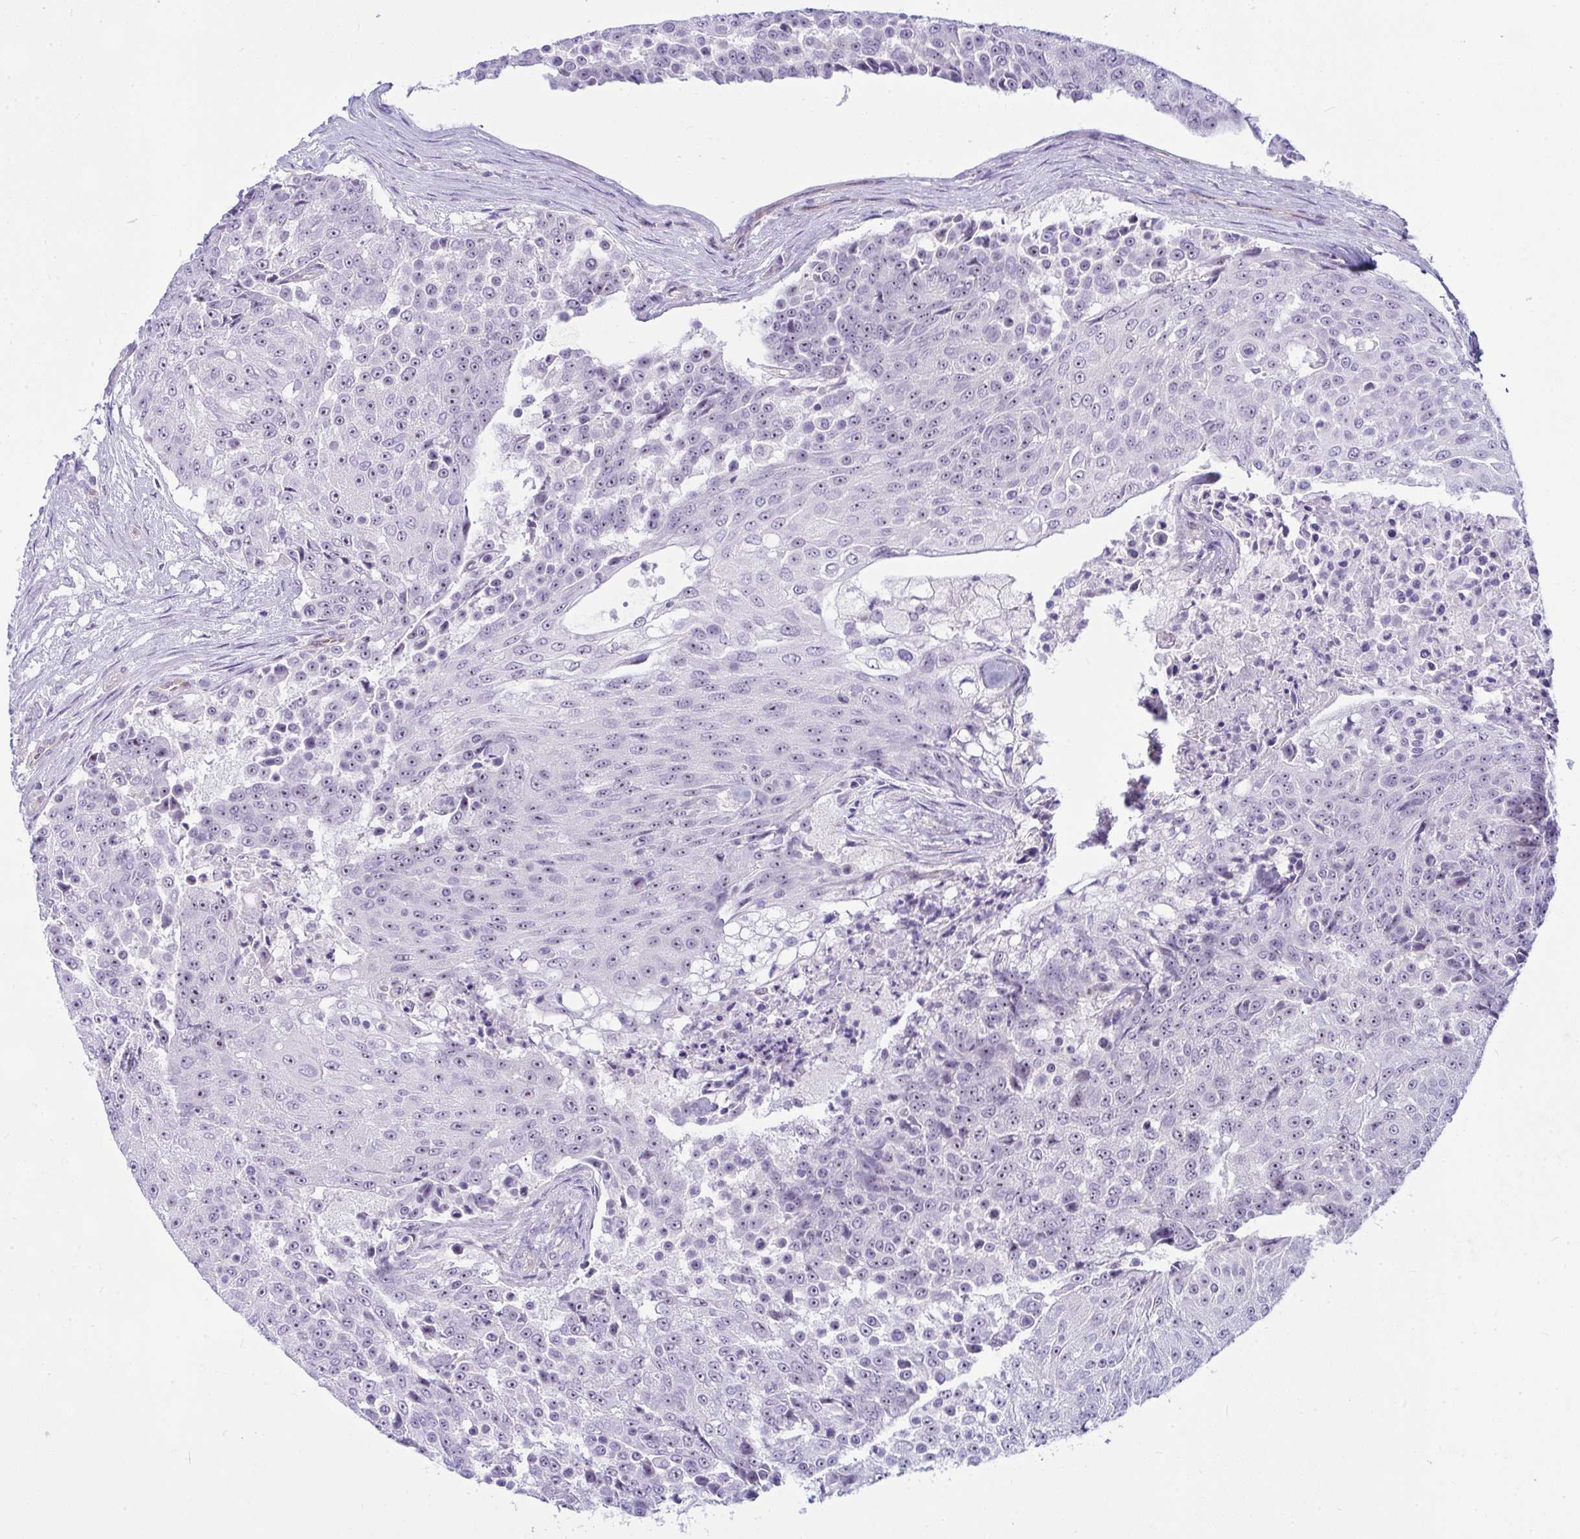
{"staining": {"intensity": "weak", "quantity": "25%-75%", "location": "nuclear"}, "tissue": "urothelial cancer", "cell_type": "Tumor cells", "image_type": "cancer", "snomed": [{"axis": "morphology", "description": "Urothelial carcinoma, High grade"}, {"axis": "topography", "description": "Urinary bladder"}], "caption": "DAB (3,3'-diaminobenzidine) immunohistochemical staining of human high-grade urothelial carcinoma exhibits weak nuclear protein staining in about 25%-75% of tumor cells.", "gene": "NFXL1", "patient": {"sex": "female", "age": 63}}